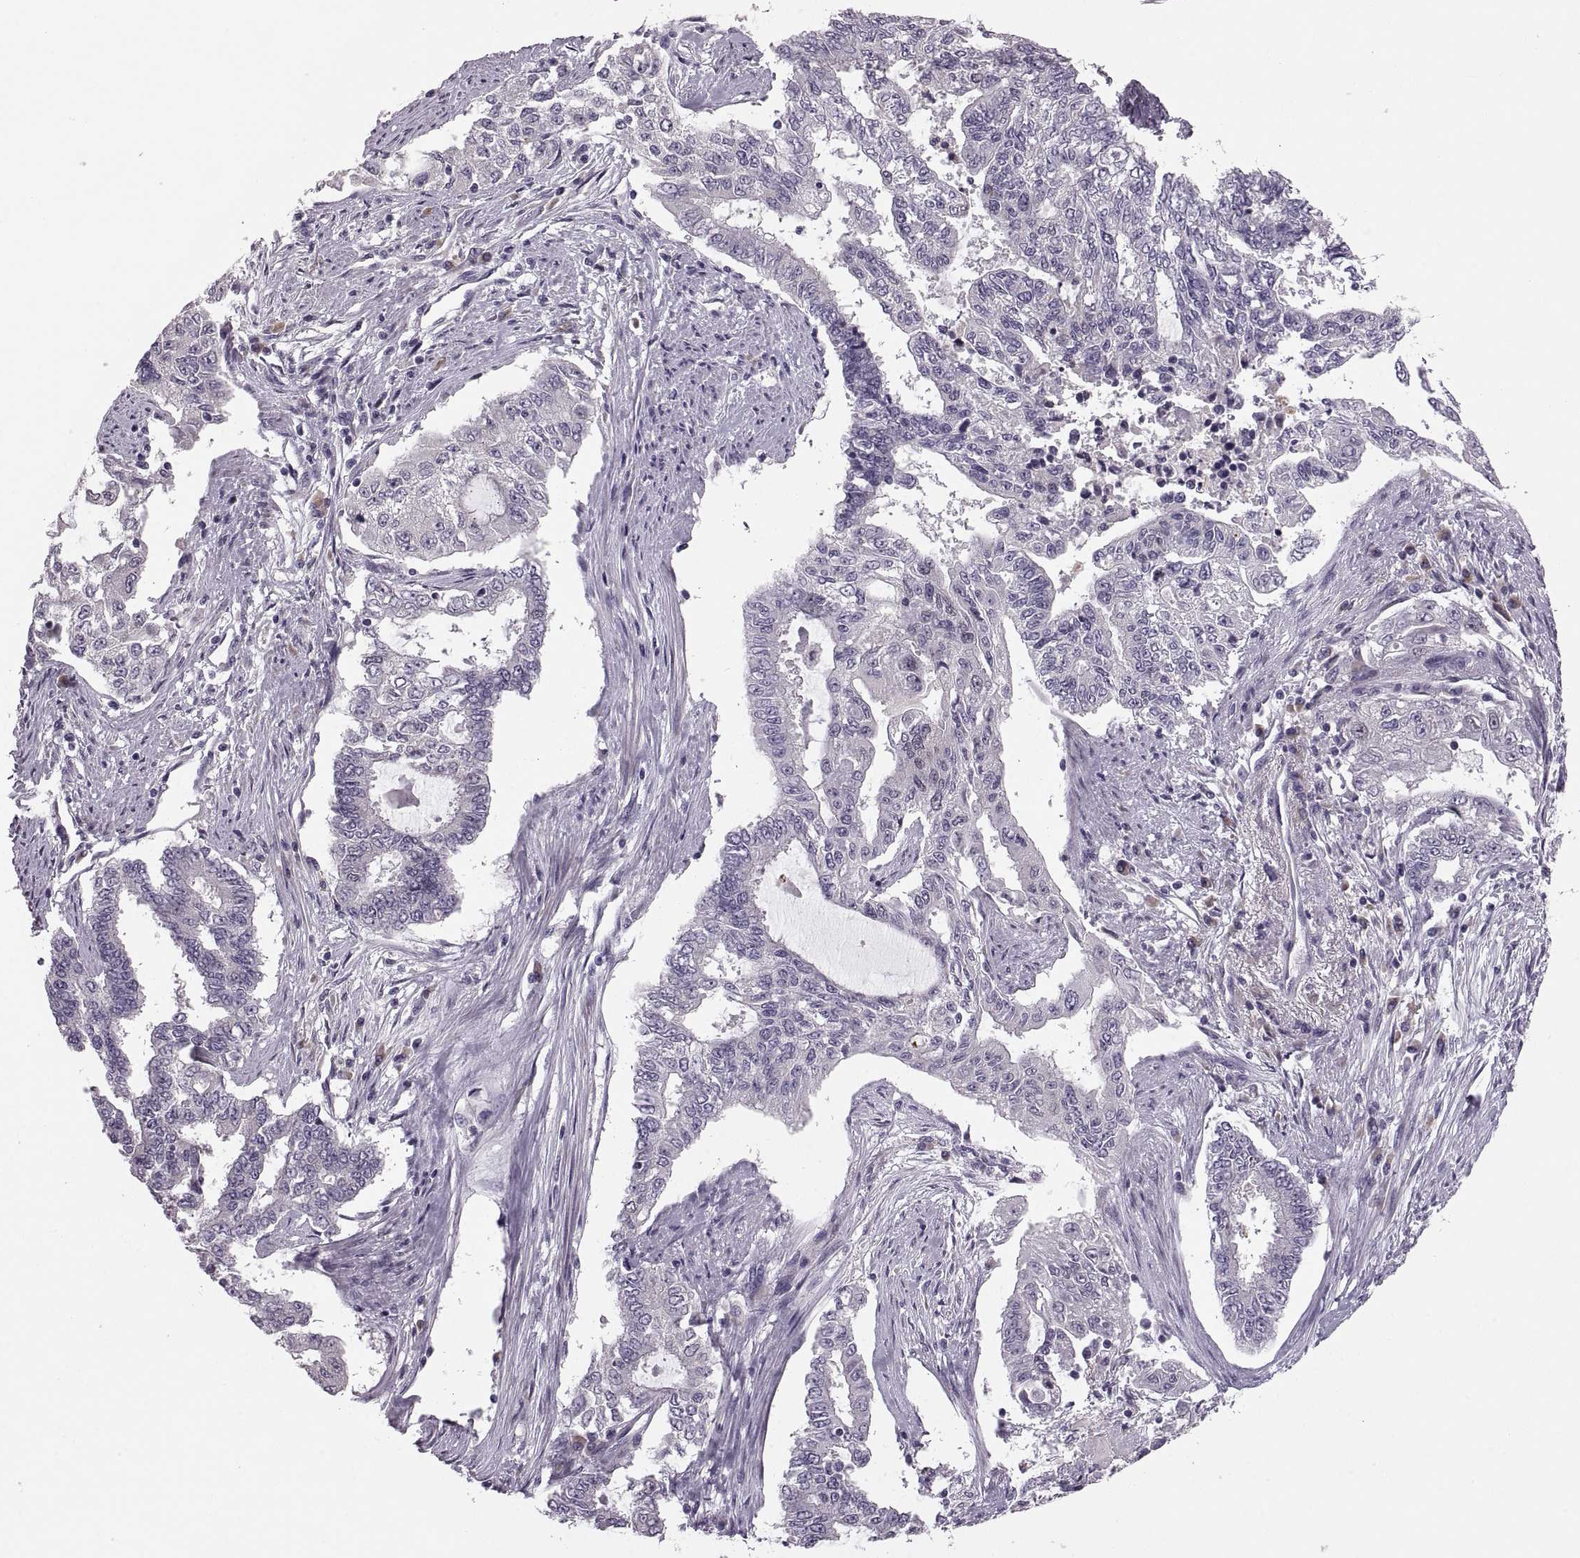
{"staining": {"intensity": "negative", "quantity": "none", "location": "none"}, "tissue": "endometrial cancer", "cell_type": "Tumor cells", "image_type": "cancer", "snomed": [{"axis": "morphology", "description": "Adenocarcinoma, NOS"}, {"axis": "topography", "description": "Uterus"}], "caption": "Tumor cells show no significant staining in endometrial cancer. (Brightfield microscopy of DAB (3,3'-diaminobenzidine) IHC at high magnification).", "gene": "ADH6", "patient": {"sex": "female", "age": 59}}